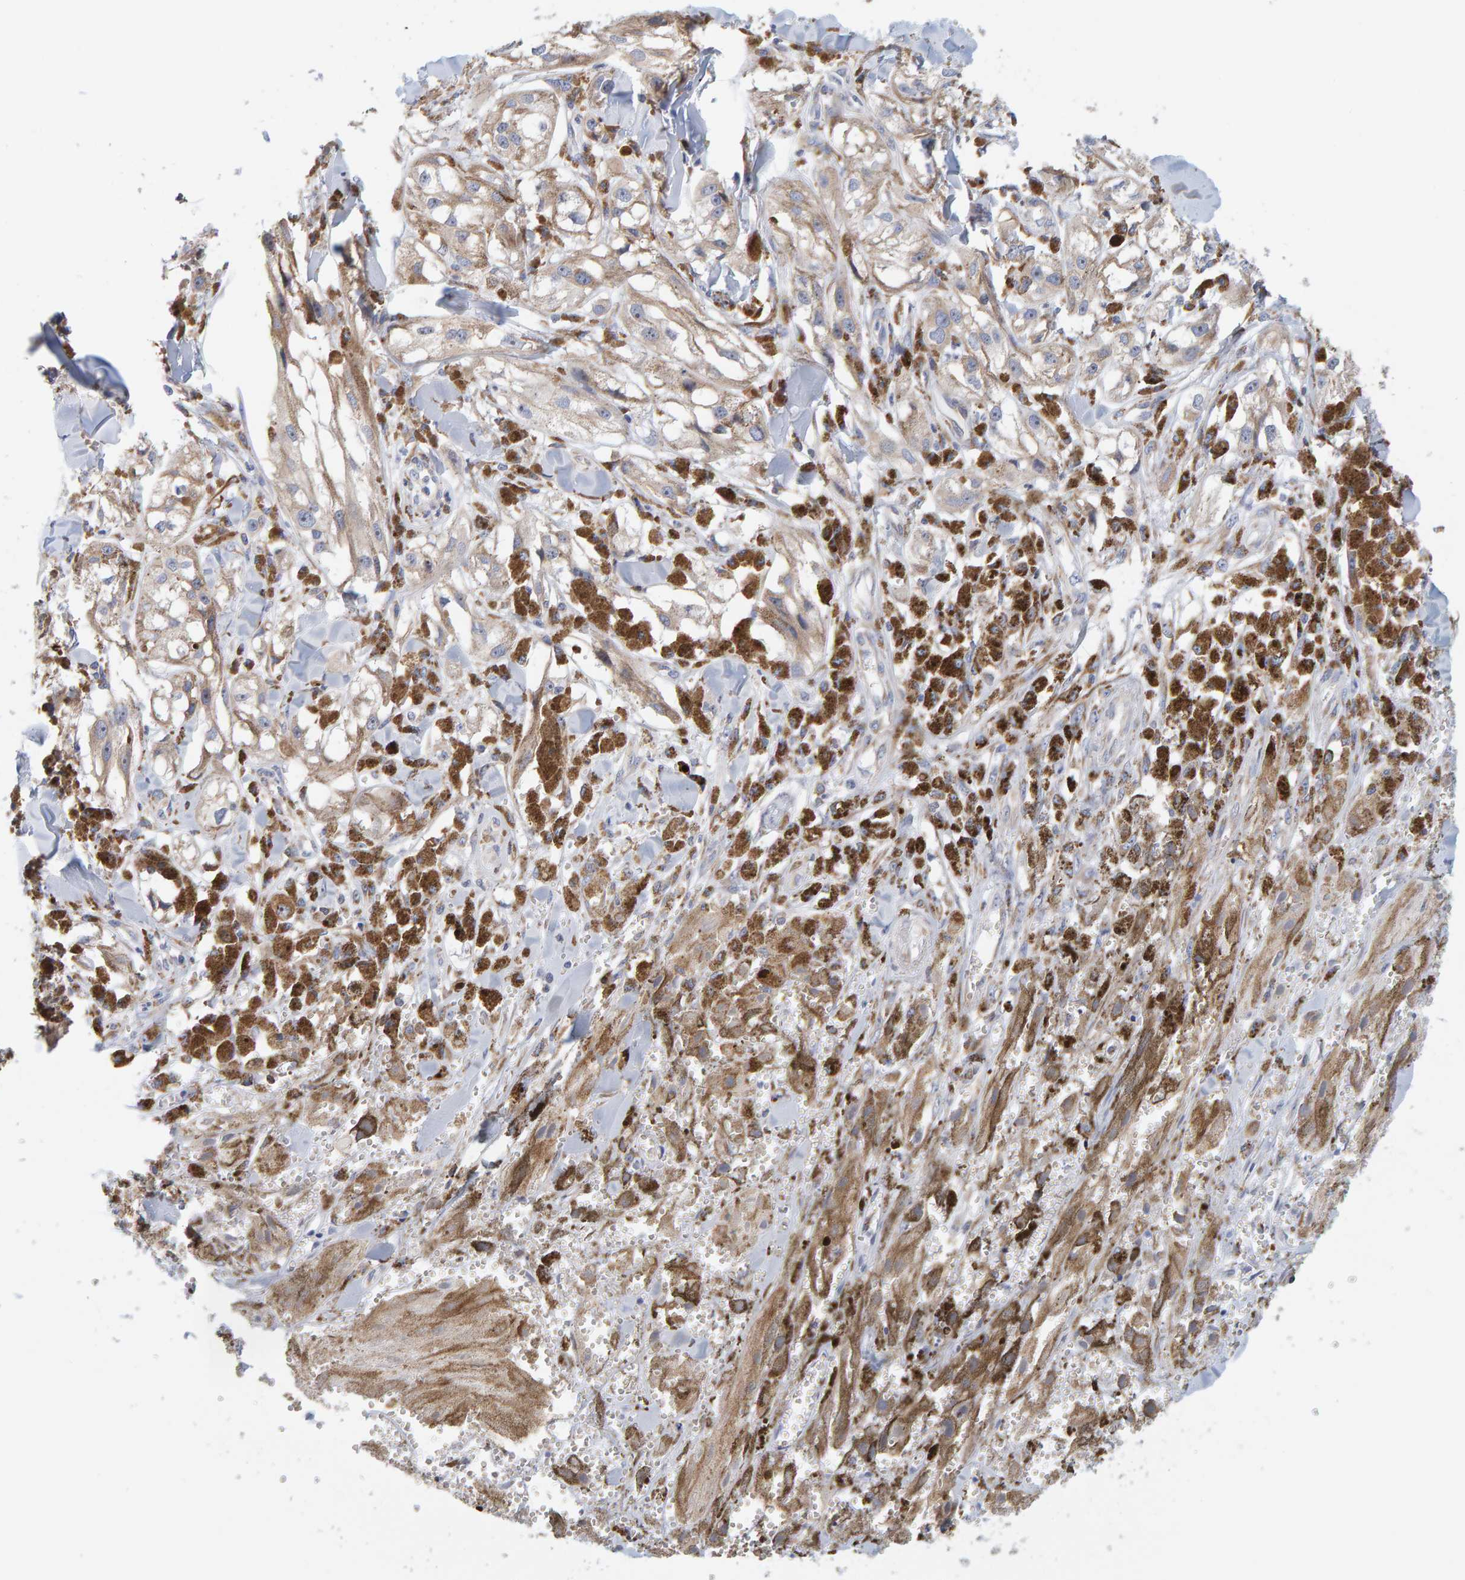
{"staining": {"intensity": "moderate", "quantity": ">75%", "location": "cytoplasmic/membranous"}, "tissue": "melanoma", "cell_type": "Tumor cells", "image_type": "cancer", "snomed": [{"axis": "morphology", "description": "Malignant melanoma, NOS"}, {"axis": "topography", "description": "Skin"}], "caption": "Human malignant melanoma stained with a protein marker shows moderate staining in tumor cells.", "gene": "SGPL1", "patient": {"sex": "male", "age": 88}}